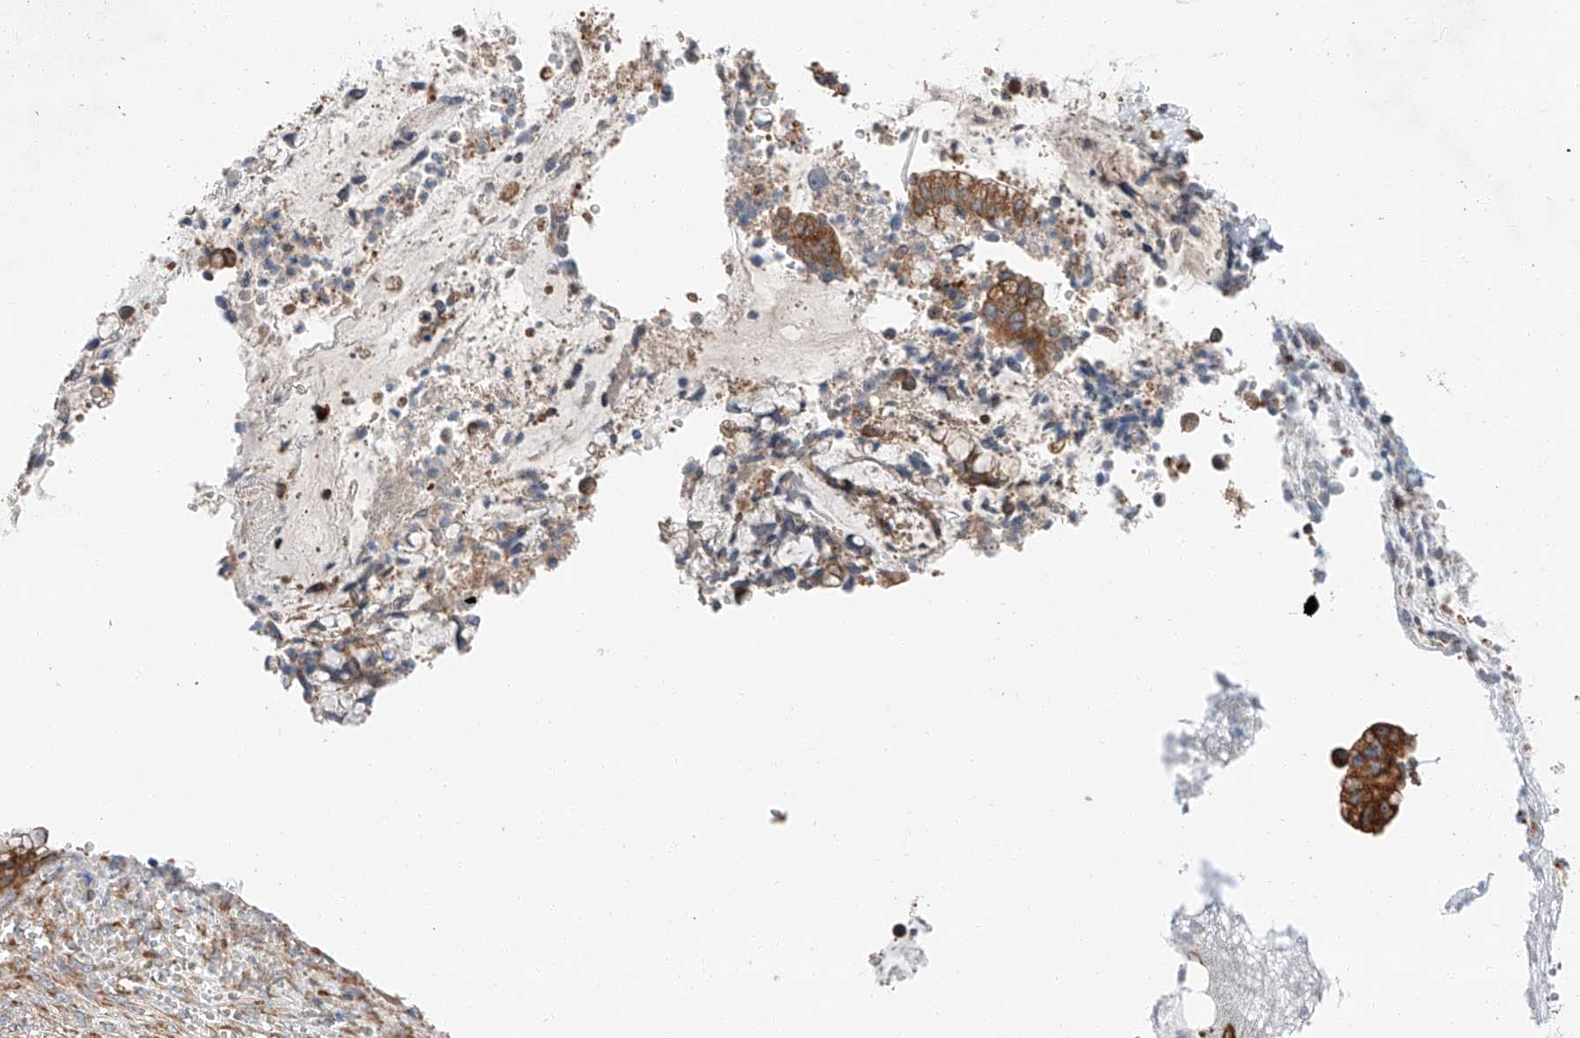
{"staining": {"intensity": "strong", "quantity": ">75%", "location": "cytoplasmic/membranous"}, "tissue": "cervical cancer", "cell_type": "Tumor cells", "image_type": "cancer", "snomed": [{"axis": "morphology", "description": "Adenocarcinoma, NOS"}, {"axis": "topography", "description": "Cervix"}], "caption": "Adenocarcinoma (cervical) stained for a protein (brown) demonstrates strong cytoplasmic/membranous positive positivity in approximately >75% of tumor cells.", "gene": "ZC3H15", "patient": {"sex": "female", "age": 44}}